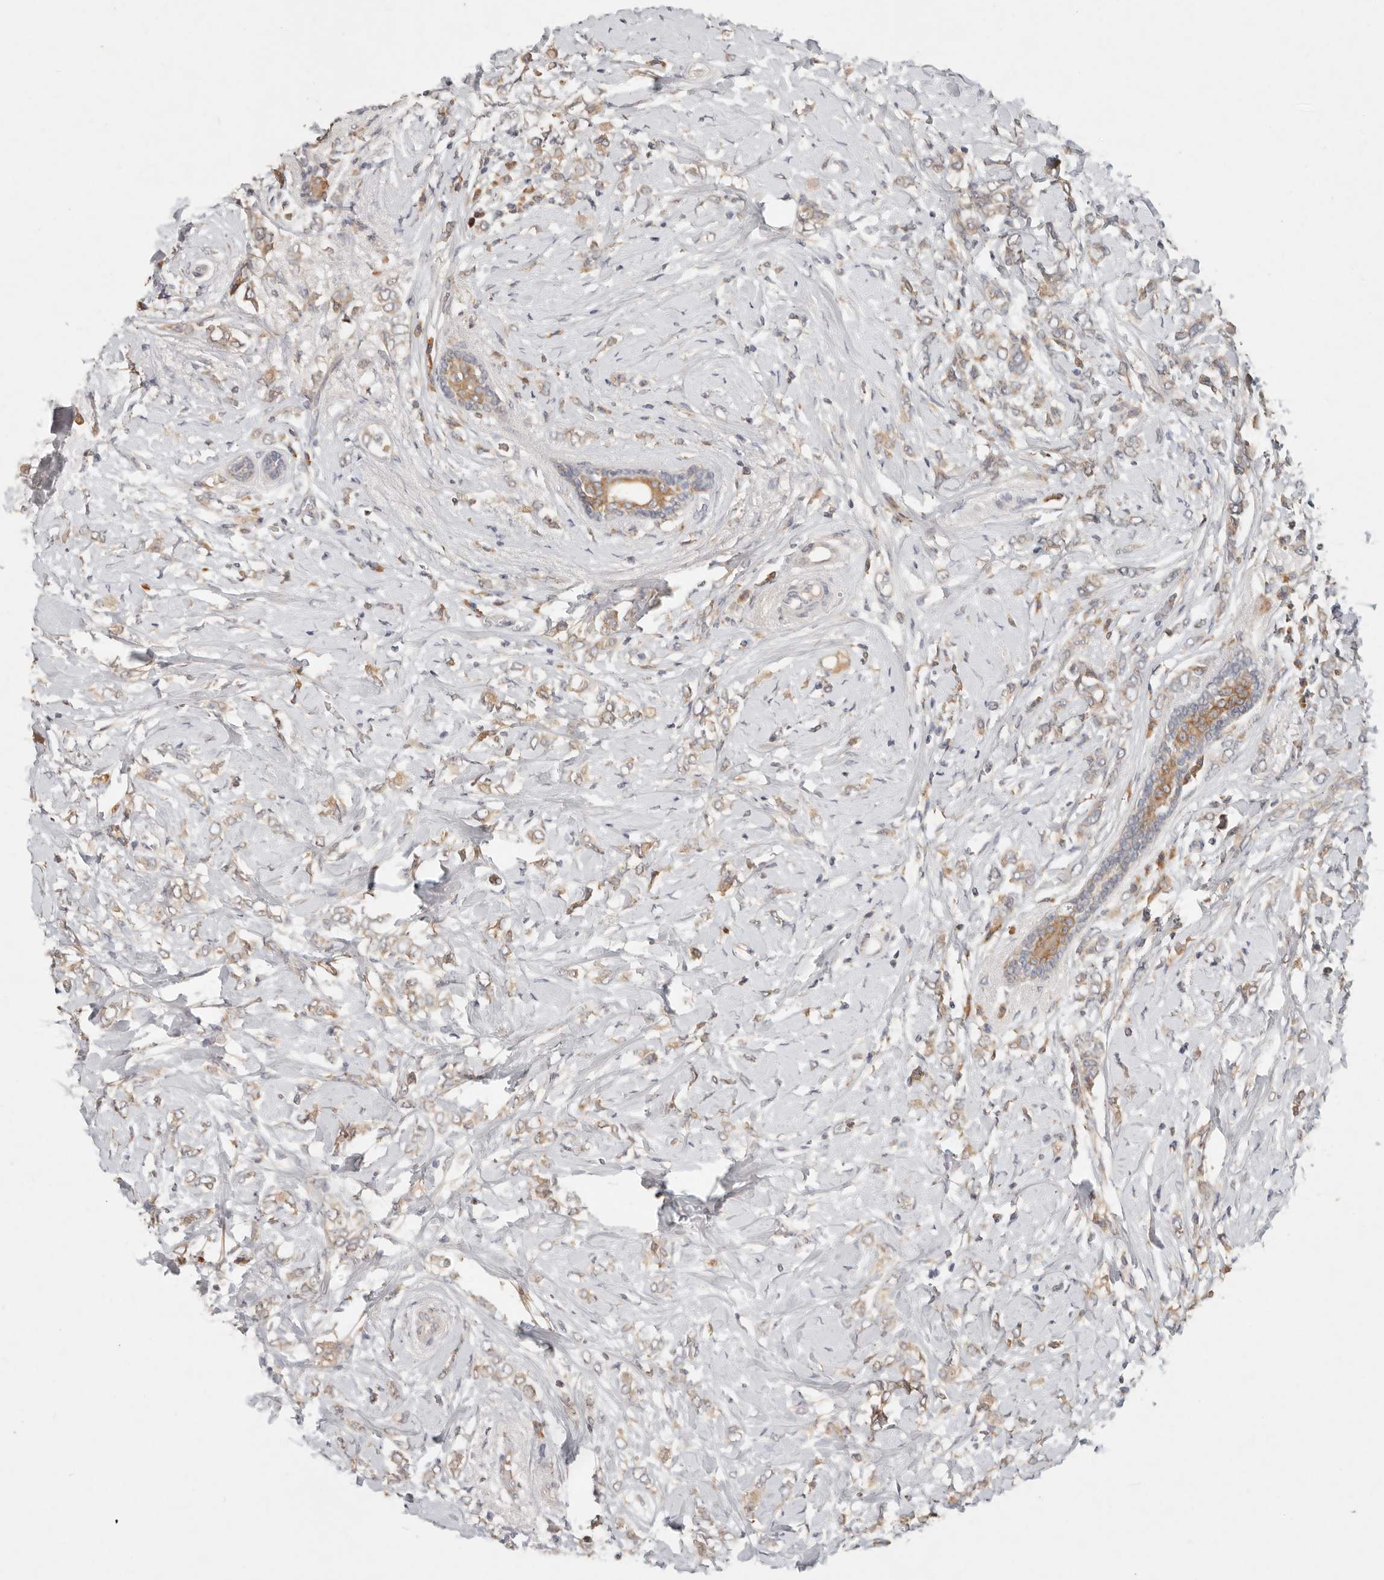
{"staining": {"intensity": "weak", "quantity": ">75%", "location": "cytoplasmic/membranous"}, "tissue": "breast cancer", "cell_type": "Tumor cells", "image_type": "cancer", "snomed": [{"axis": "morphology", "description": "Normal tissue, NOS"}, {"axis": "morphology", "description": "Lobular carcinoma"}, {"axis": "topography", "description": "Breast"}], "caption": "Protein analysis of lobular carcinoma (breast) tissue shows weak cytoplasmic/membranous positivity in approximately >75% of tumor cells.", "gene": "ARHGEF10L", "patient": {"sex": "female", "age": 47}}